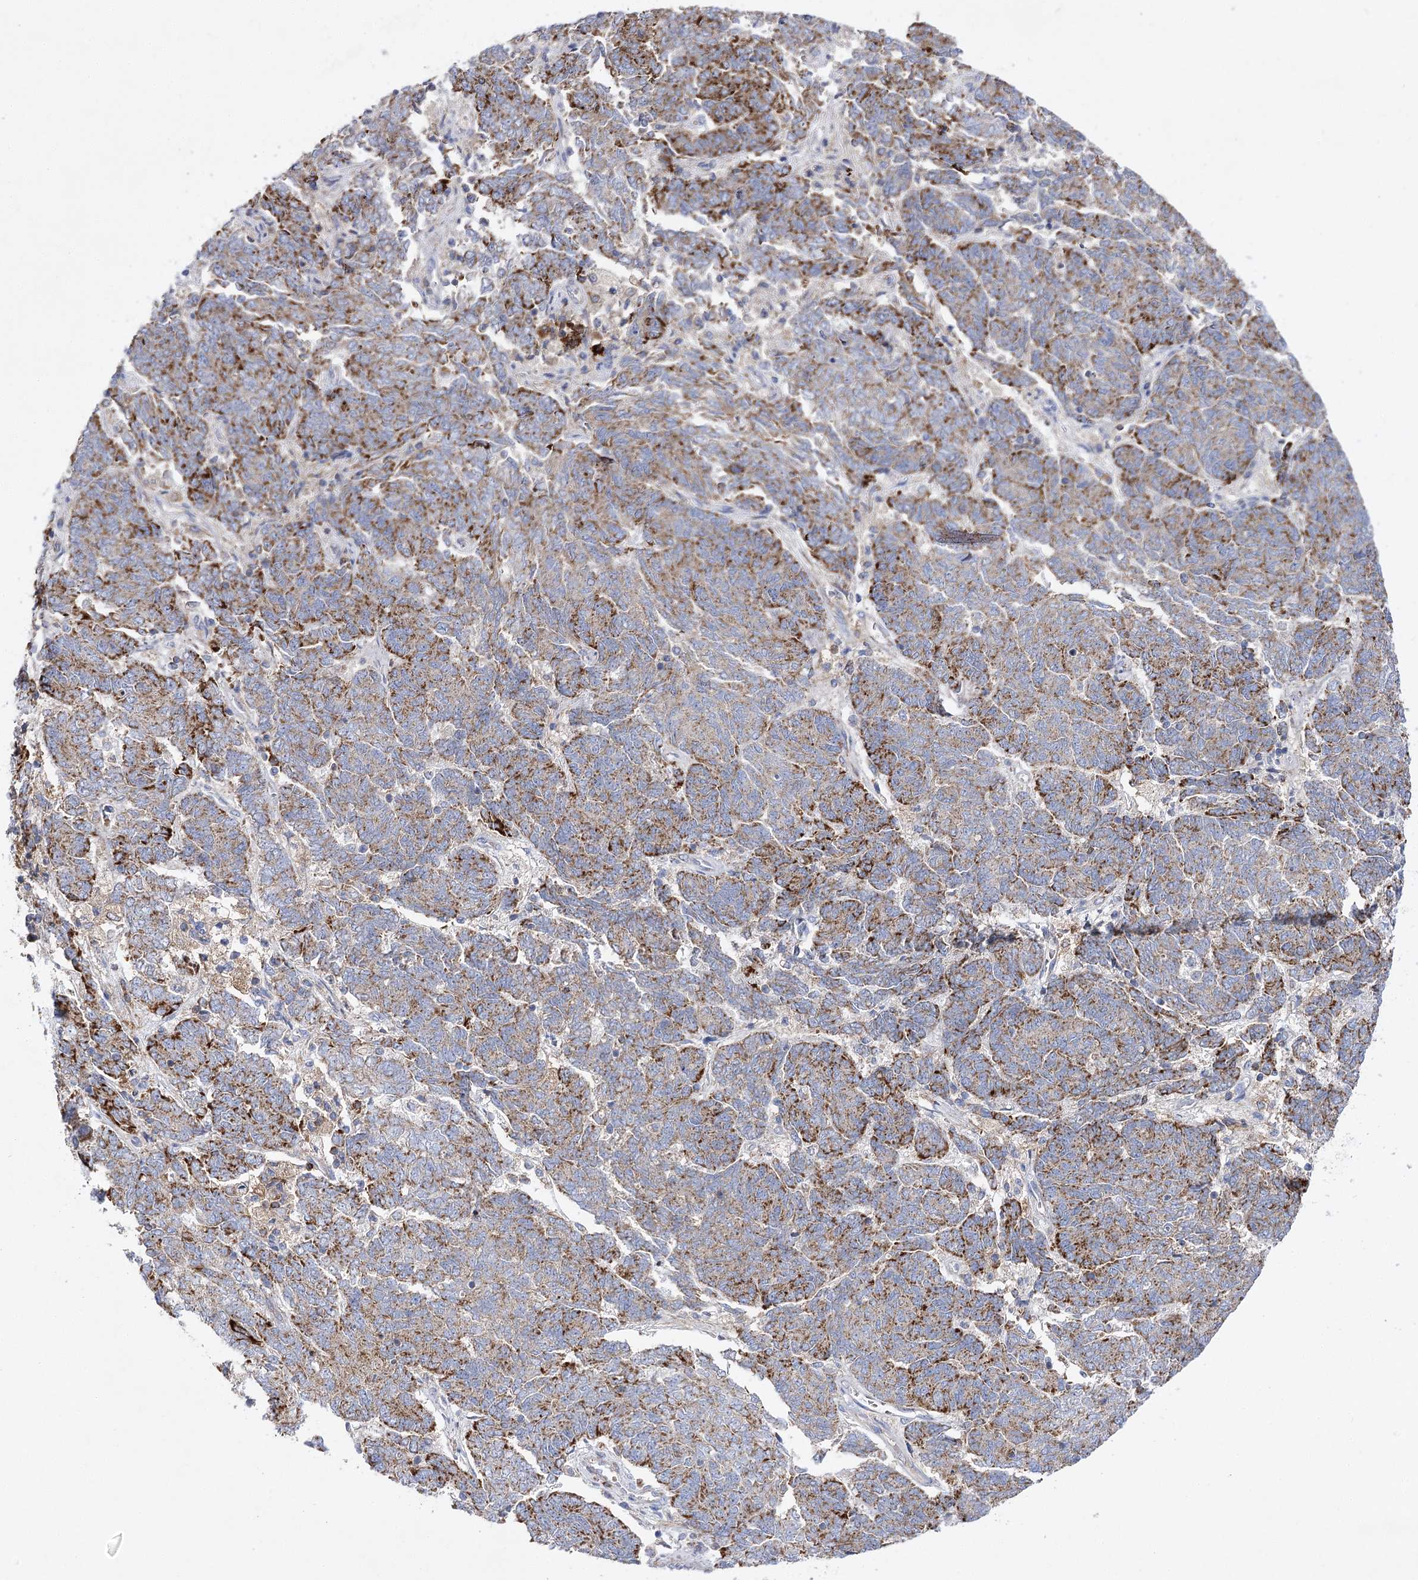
{"staining": {"intensity": "weak", "quantity": "25%-75%", "location": "cytoplasmic/membranous"}, "tissue": "endometrial cancer", "cell_type": "Tumor cells", "image_type": "cancer", "snomed": [{"axis": "morphology", "description": "Adenocarcinoma, NOS"}, {"axis": "topography", "description": "Endometrium"}], "caption": "This histopathology image demonstrates immunohistochemistry staining of human adenocarcinoma (endometrial), with low weak cytoplasmic/membranous positivity in approximately 25%-75% of tumor cells.", "gene": "COX15", "patient": {"sex": "female", "age": 80}}